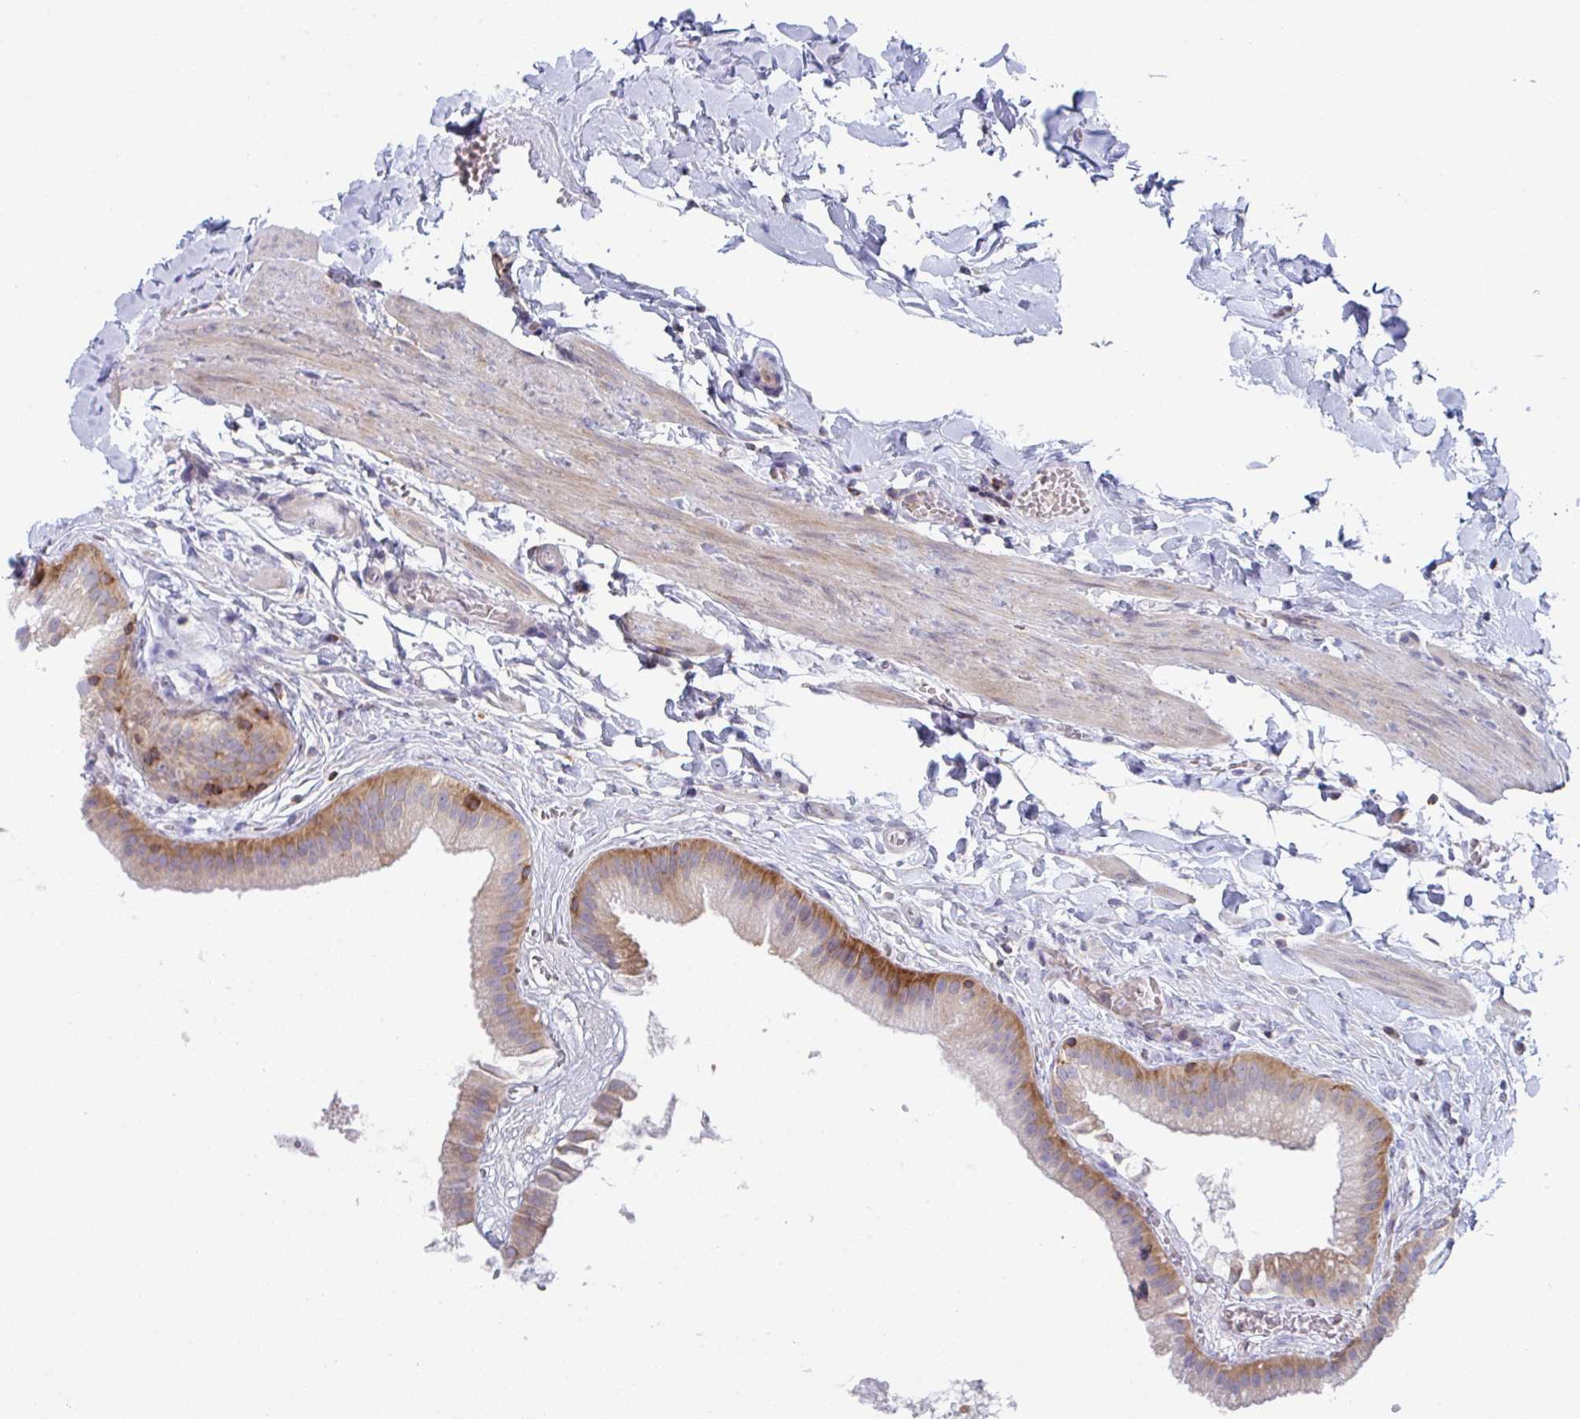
{"staining": {"intensity": "moderate", "quantity": "25%-75%", "location": "cytoplasmic/membranous"}, "tissue": "gallbladder", "cell_type": "Glandular cells", "image_type": "normal", "snomed": [{"axis": "morphology", "description": "Normal tissue, NOS"}, {"axis": "topography", "description": "Gallbladder"}], "caption": "This photomicrograph shows normal gallbladder stained with immunohistochemistry to label a protein in brown. The cytoplasmic/membranous of glandular cells show moderate positivity for the protein. Nuclei are counter-stained blue.", "gene": "WNK1", "patient": {"sex": "female", "age": 63}}